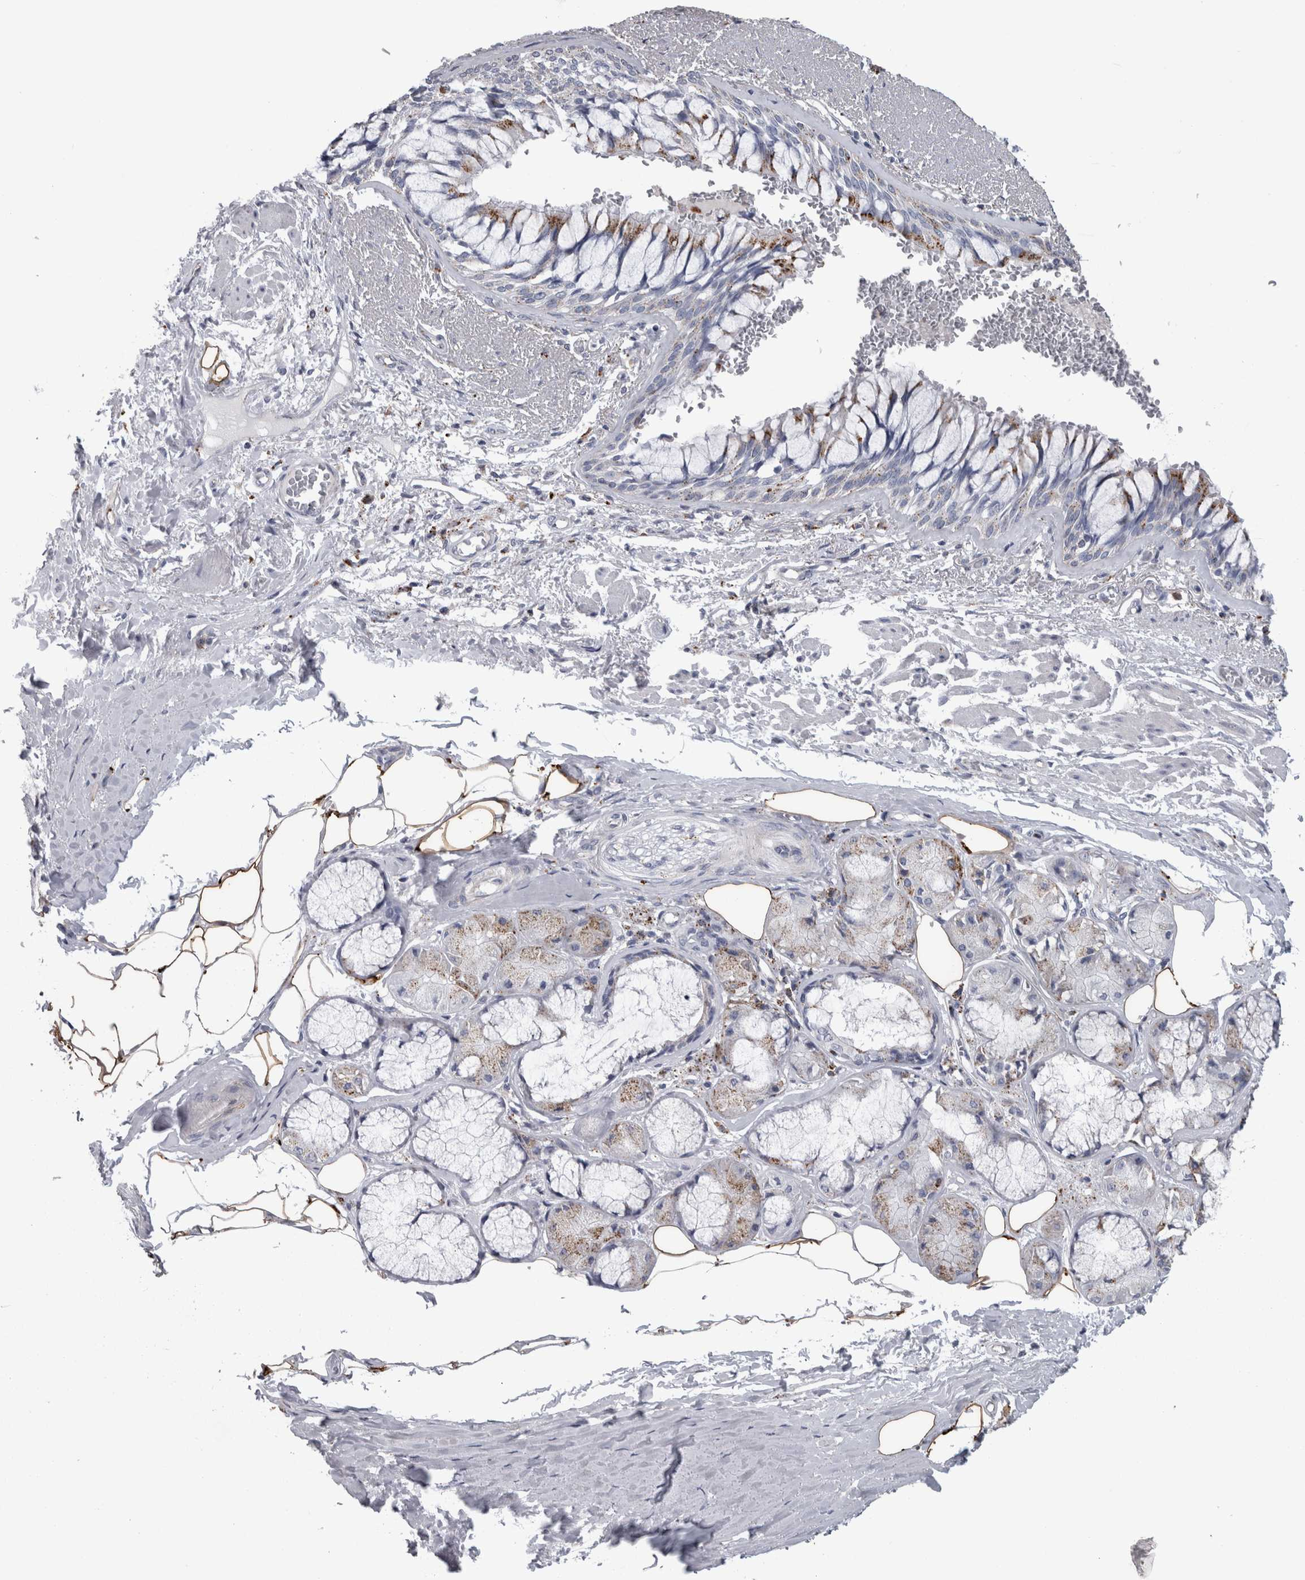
{"staining": {"intensity": "moderate", "quantity": "<25%", "location": "cytoplasmic/membranous"}, "tissue": "bronchus", "cell_type": "Respiratory epithelial cells", "image_type": "normal", "snomed": [{"axis": "morphology", "description": "Normal tissue, NOS"}, {"axis": "topography", "description": "Bronchus"}], "caption": "A high-resolution histopathology image shows immunohistochemistry (IHC) staining of benign bronchus, which demonstrates moderate cytoplasmic/membranous staining in about <25% of respiratory epithelial cells.", "gene": "DPP7", "patient": {"sex": "male", "age": 66}}